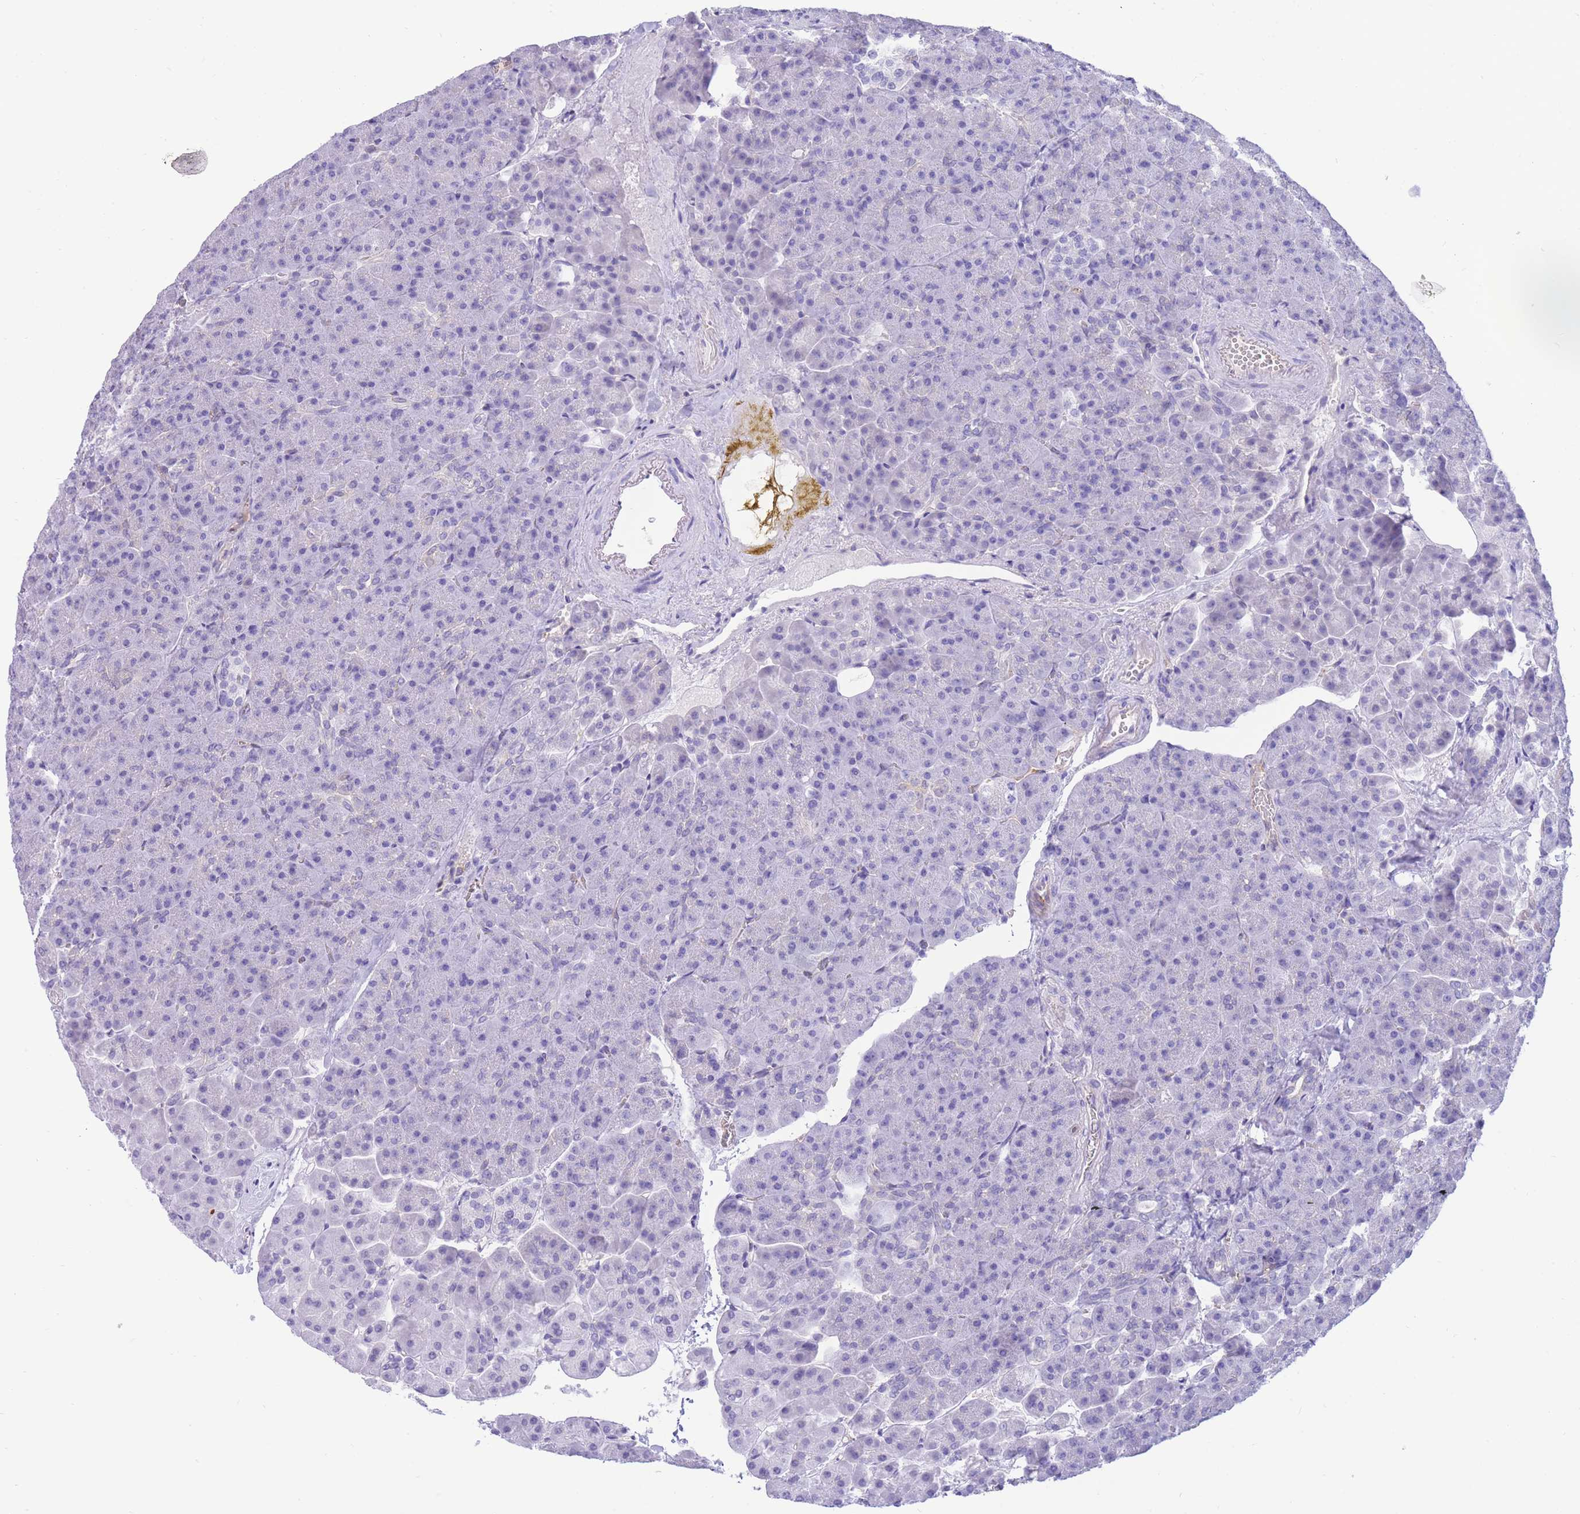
{"staining": {"intensity": "moderate", "quantity": "<25%", "location": "cytoplasmic/membranous"}, "tissue": "pancreas", "cell_type": "Exocrine glandular cells", "image_type": "normal", "snomed": [{"axis": "morphology", "description": "Normal tissue, NOS"}, {"axis": "topography", "description": "Pancreas"}], "caption": "About <25% of exocrine glandular cells in benign human pancreas exhibit moderate cytoplasmic/membranous protein expression as visualized by brown immunohistochemical staining.", "gene": "SULT1A1", "patient": {"sex": "female", "age": 74}}